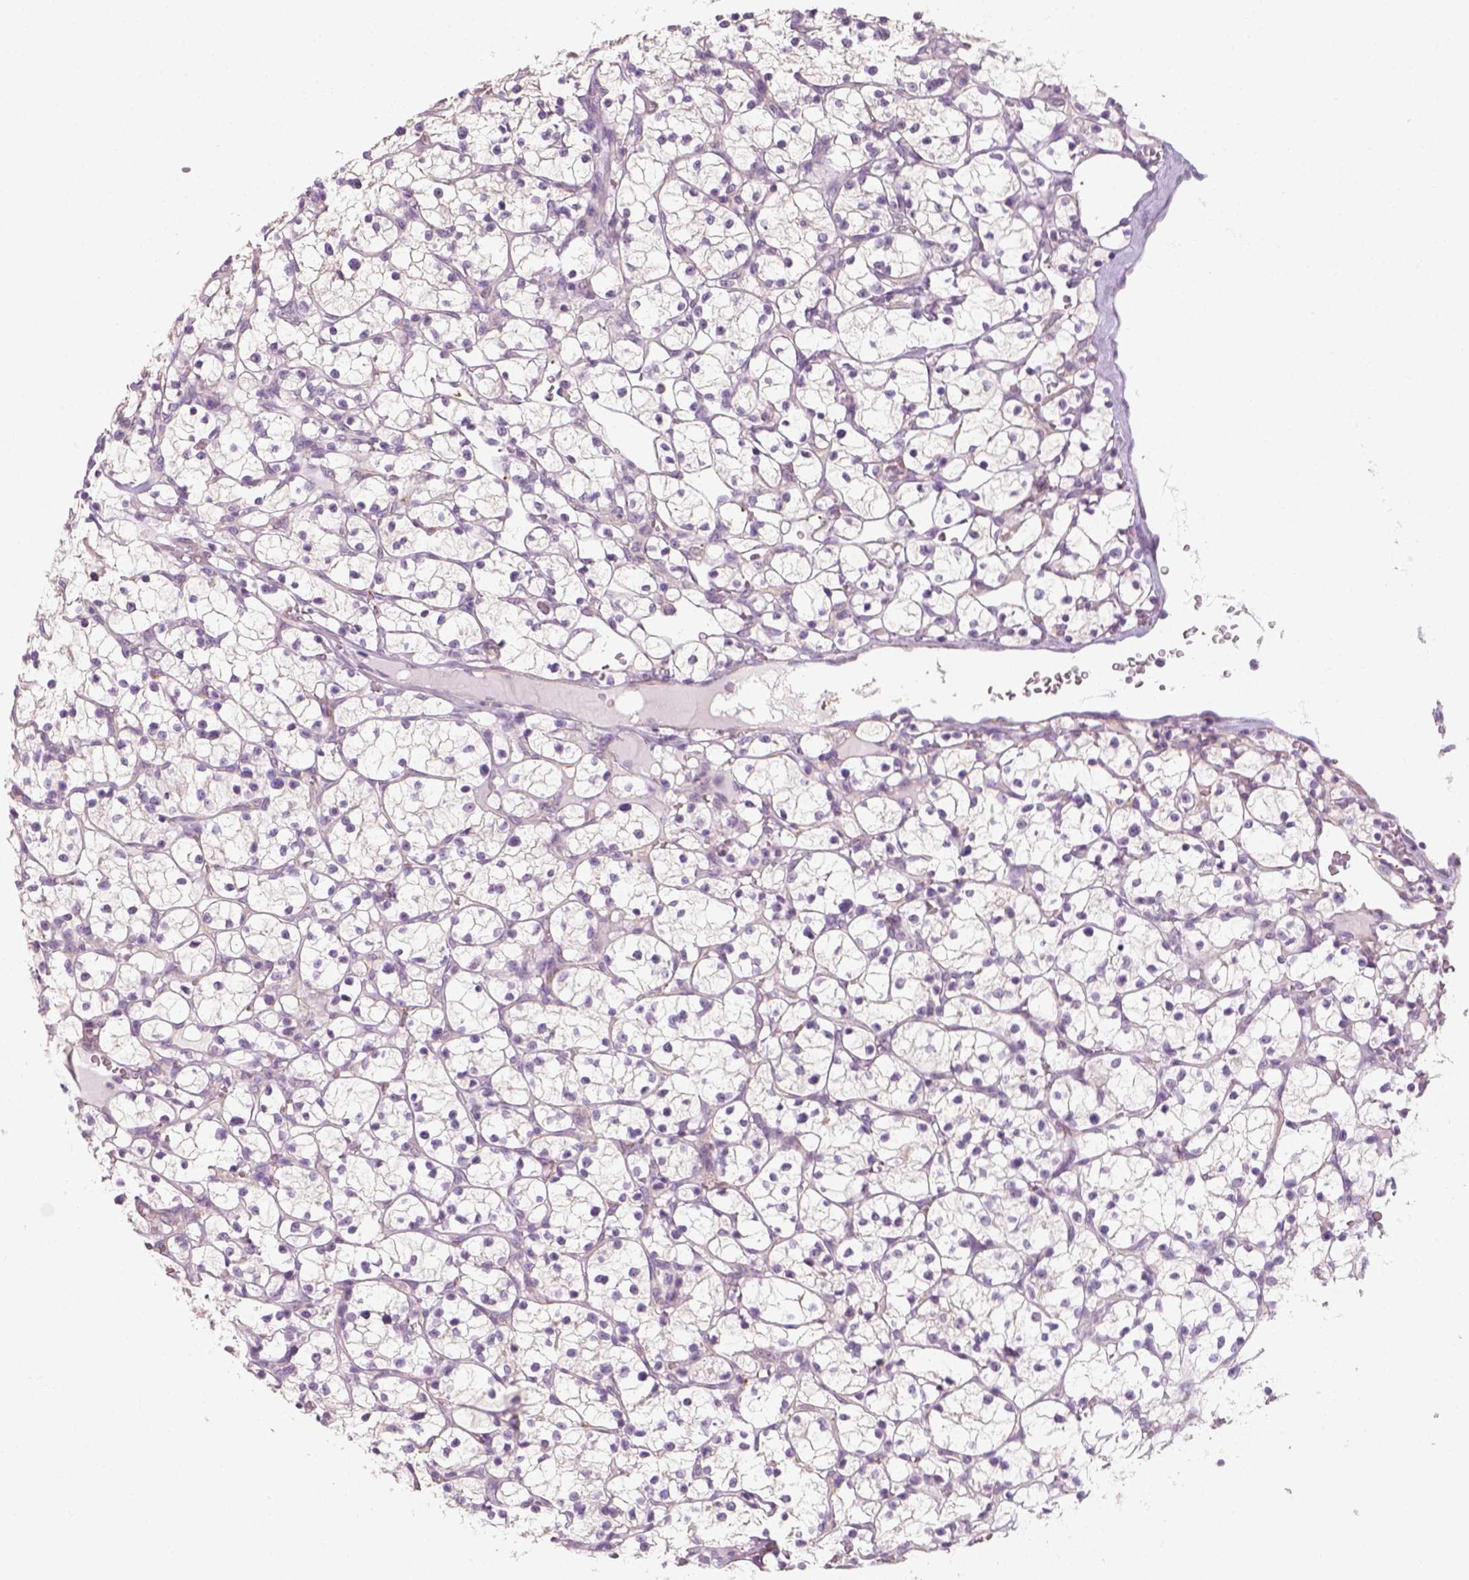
{"staining": {"intensity": "negative", "quantity": "none", "location": "none"}, "tissue": "renal cancer", "cell_type": "Tumor cells", "image_type": "cancer", "snomed": [{"axis": "morphology", "description": "Adenocarcinoma, NOS"}, {"axis": "topography", "description": "Kidney"}], "caption": "Photomicrograph shows no protein expression in tumor cells of renal cancer (adenocarcinoma) tissue.", "gene": "FAM163B", "patient": {"sex": "female", "age": 64}}